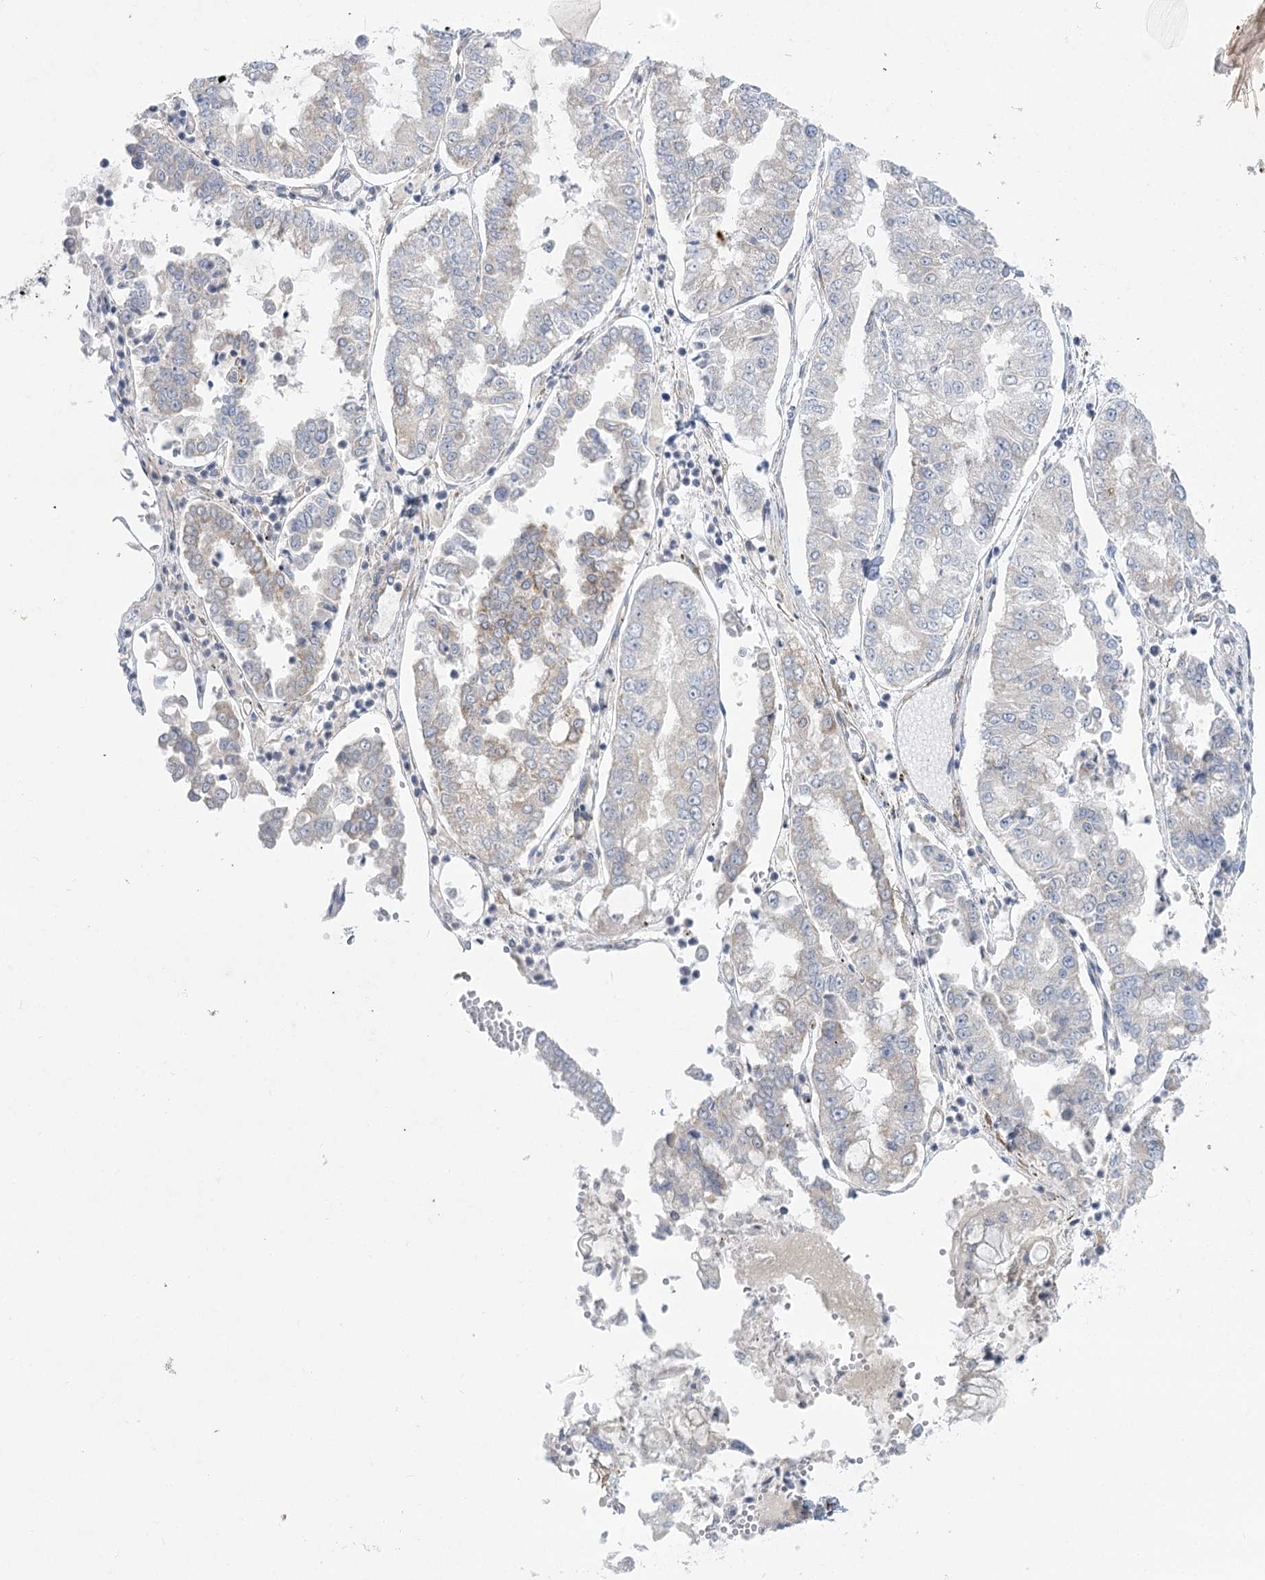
{"staining": {"intensity": "weak", "quantity": "<25%", "location": "cytoplasmic/membranous"}, "tissue": "stomach cancer", "cell_type": "Tumor cells", "image_type": "cancer", "snomed": [{"axis": "morphology", "description": "Adenocarcinoma, NOS"}, {"axis": "topography", "description": "Stomach"}], "caption": "A histopathology image of stomach cancer stained for a protein shows no brown staining in tumor cells. The staining was performed using DAB (3,3'-diaminobenzidine) to visualize the protein expression in brown, while the nuclei were stained in blue with hematoxylin (Magnification: 20x).", "gene": "DHTKD1", "patient": {"sex": "male", "age": 76}}